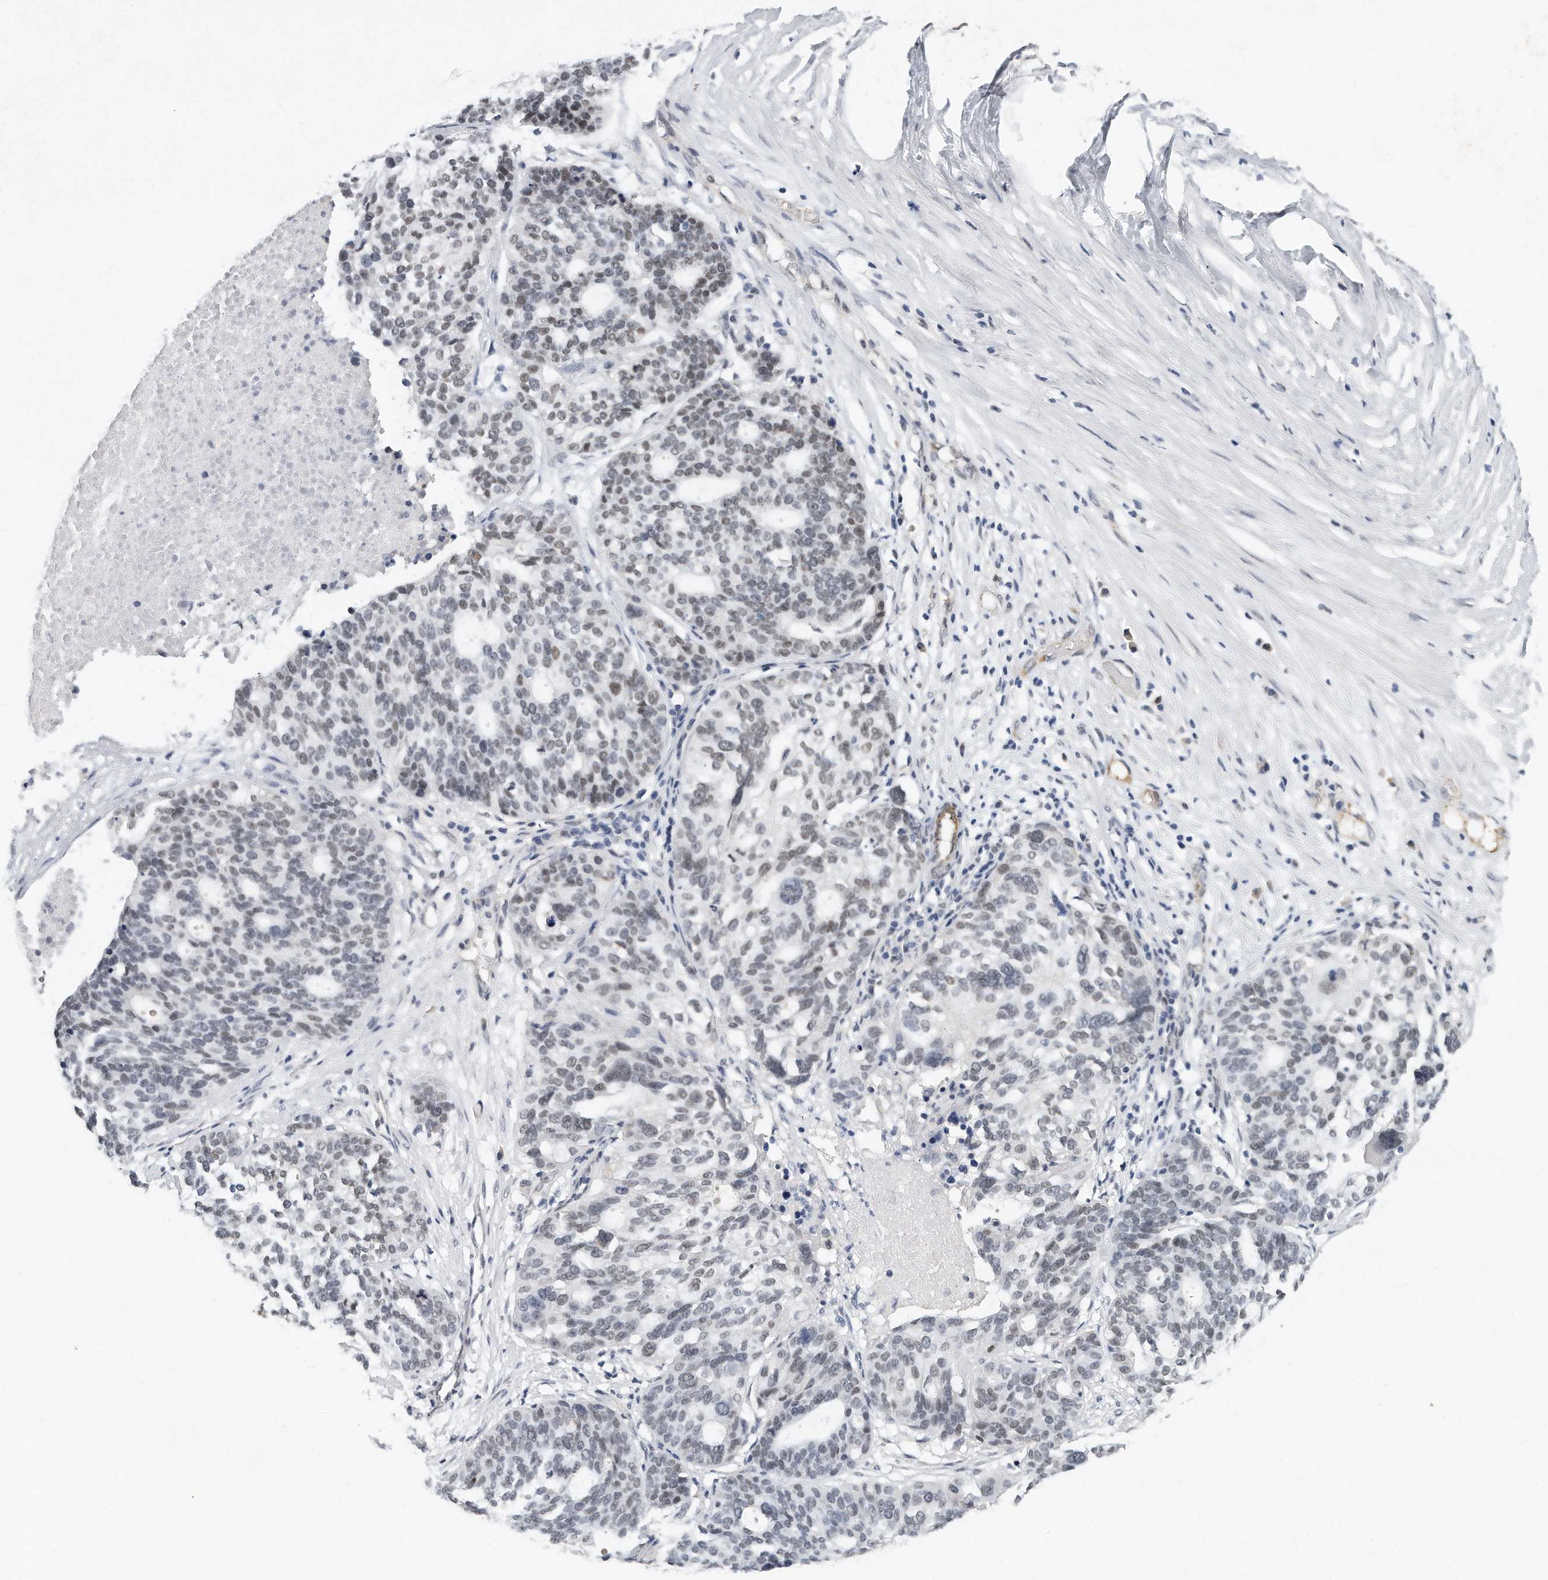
{"staining": {"intensity": "weak", "quantity": "25%-75%", "location": "nuclear"}, "tissue": "ovarian cancer", "cell_type": "Tumor cells", "image_type": "cancer", "snomed": [{"axis": "morphology", "description": "Cystadenocarcinoma, serous, NOS"}, {"axis": "topography", "description": "Ovary"}], "caption": "Approximately 25%-75% of tumor cells in human ovarian cancer reveal weak nuclear protein expression as visualized by brown immunohistochemical staining.", "gene": "CTBP2", "patient": {"sex": "female", "age": 59}}